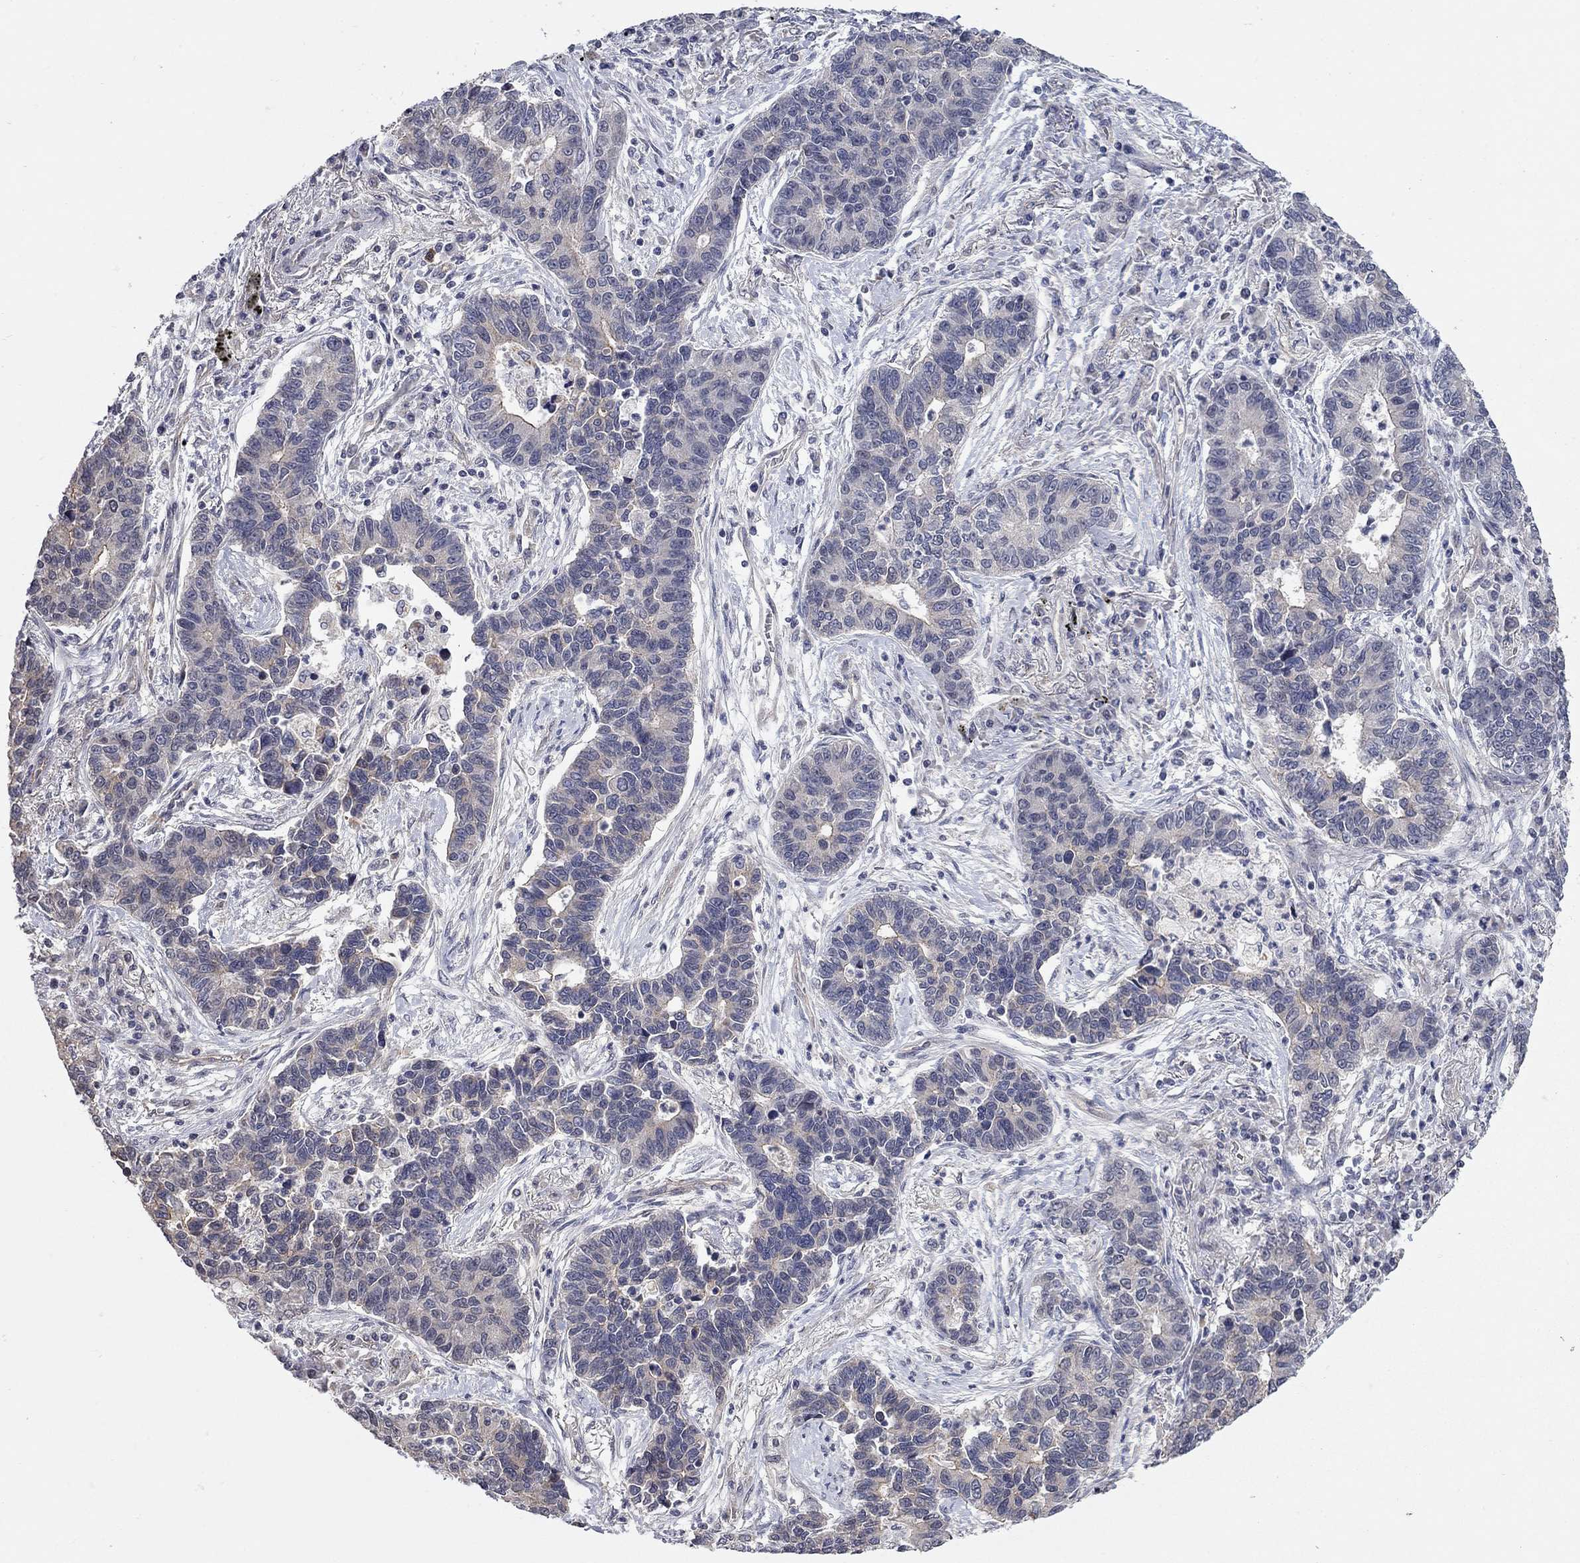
{"staining": {"intensity": "negative", "quantity": "none", "location": "none"}, "tissue": "lung cancer", "cell_type": "Tumor cells", "image_type": "cancer", "snomed": [{"axis": "morphology", "description": "Adenocarcinoma, NOS"}, {"axis": "topography", "description": "Lung"}], "caption": "Tumor cells show no significant protein staining in lung adenocarcinoma. The staining was performed using DAB to visualize the protein expression in brown, while the nuclei were stained in blue with hematoxylin (Magnification: 20x).", "gene": "WASF3", "patient": {"sex": "female", "age": 57}}